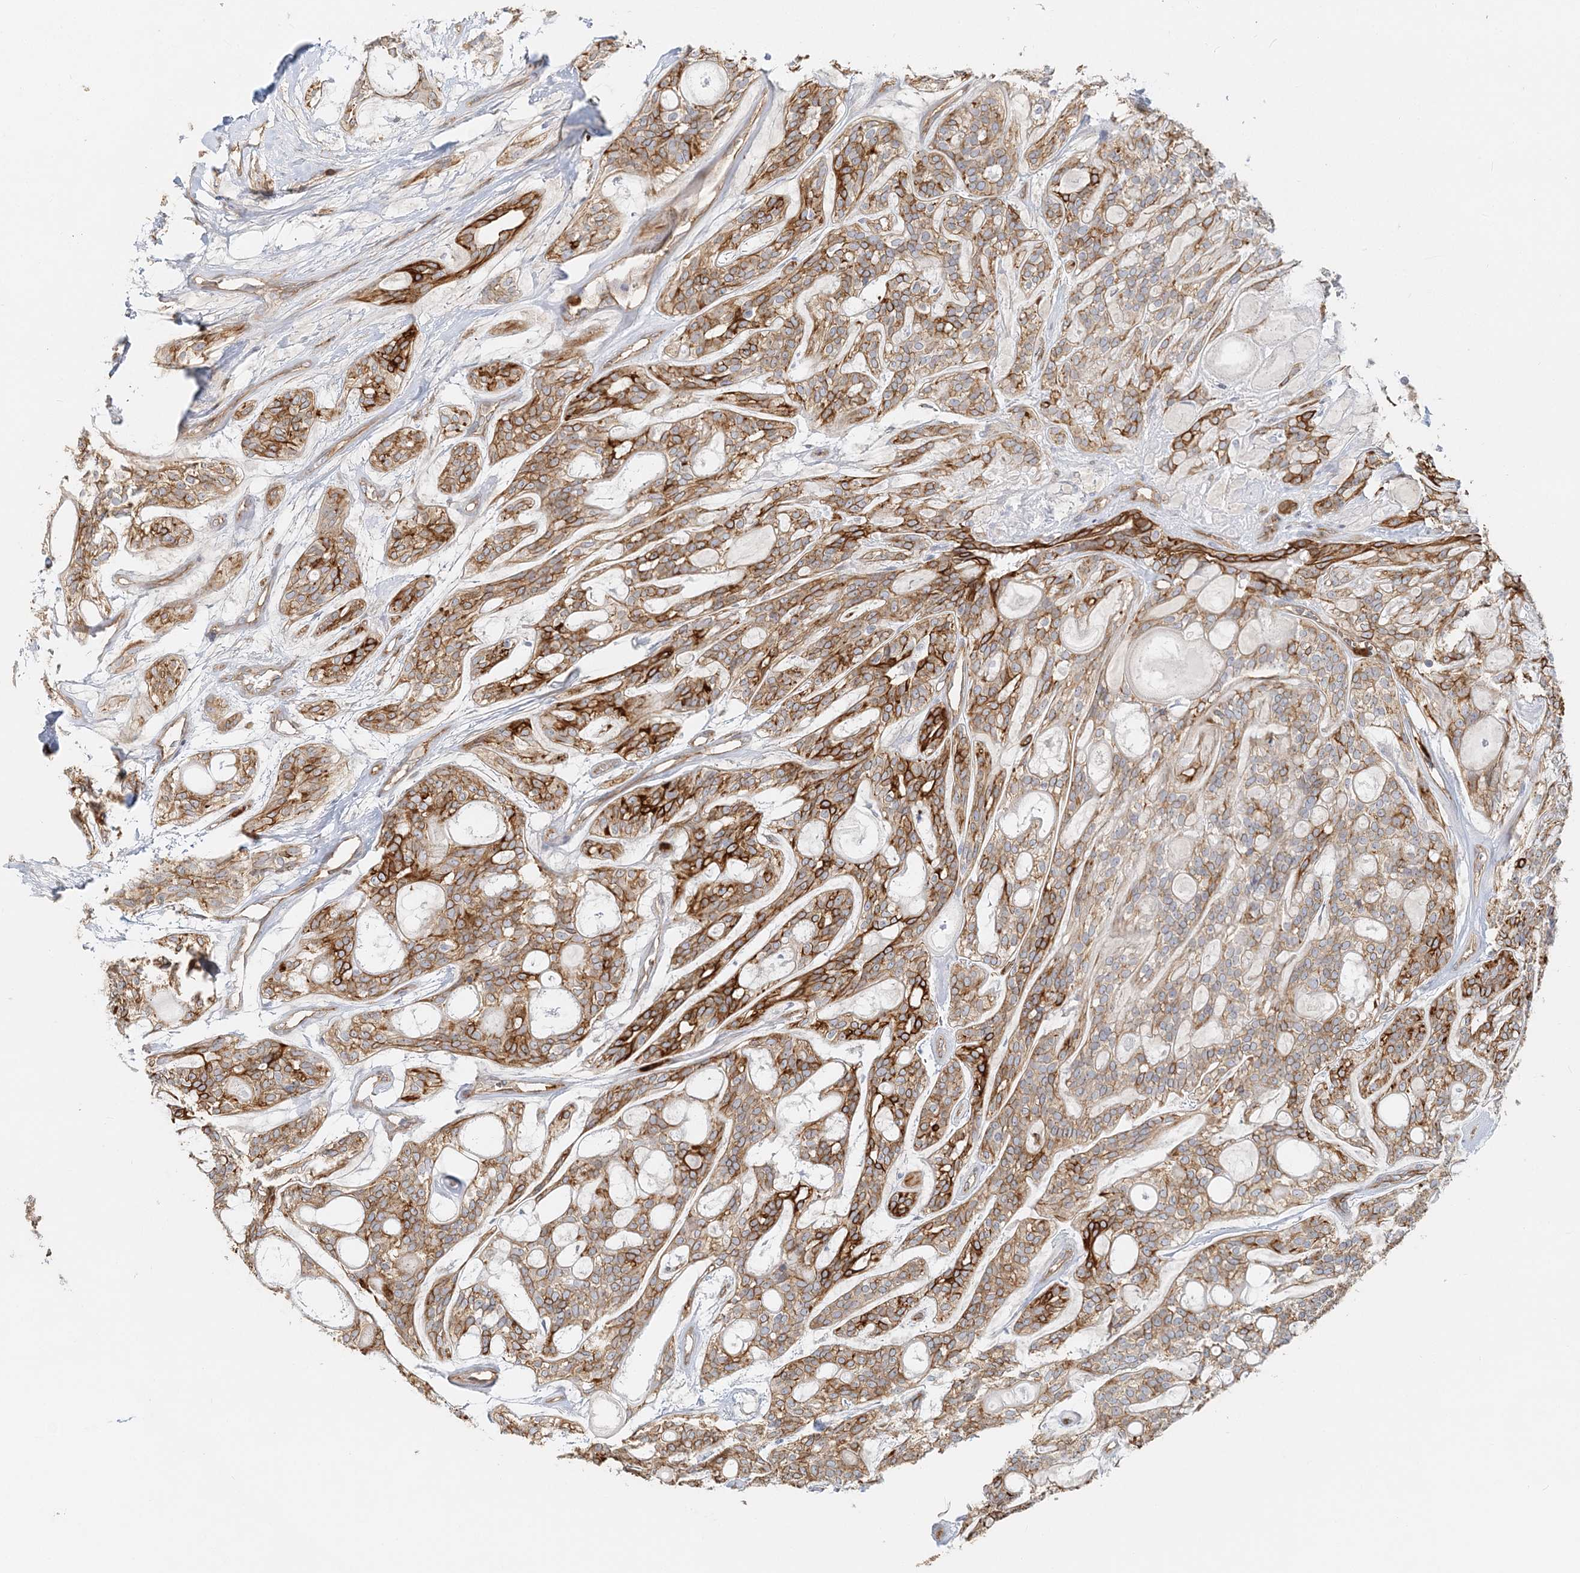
{"staining": {"intensity": "strong", "quantity": ">75%", "location": "cytoplasmic/membranous"}, "tissue": "head and neck cancer", "cell_type": "Tumor cells", "image_type": "cancer", "snomed": [{"axis": "morphology", "description": "Adenocarcinoma, NOS"}, {"axis": "topography", "description": "Head-Neck"}], "caption": "Head and neck cancer stained with a brown dye shows strong cytoplasmic/membranous positive expression in approximately >75% of tumor cells.", "gene": "DNAH1", "patient": {"sex": "male", "age": 66}}